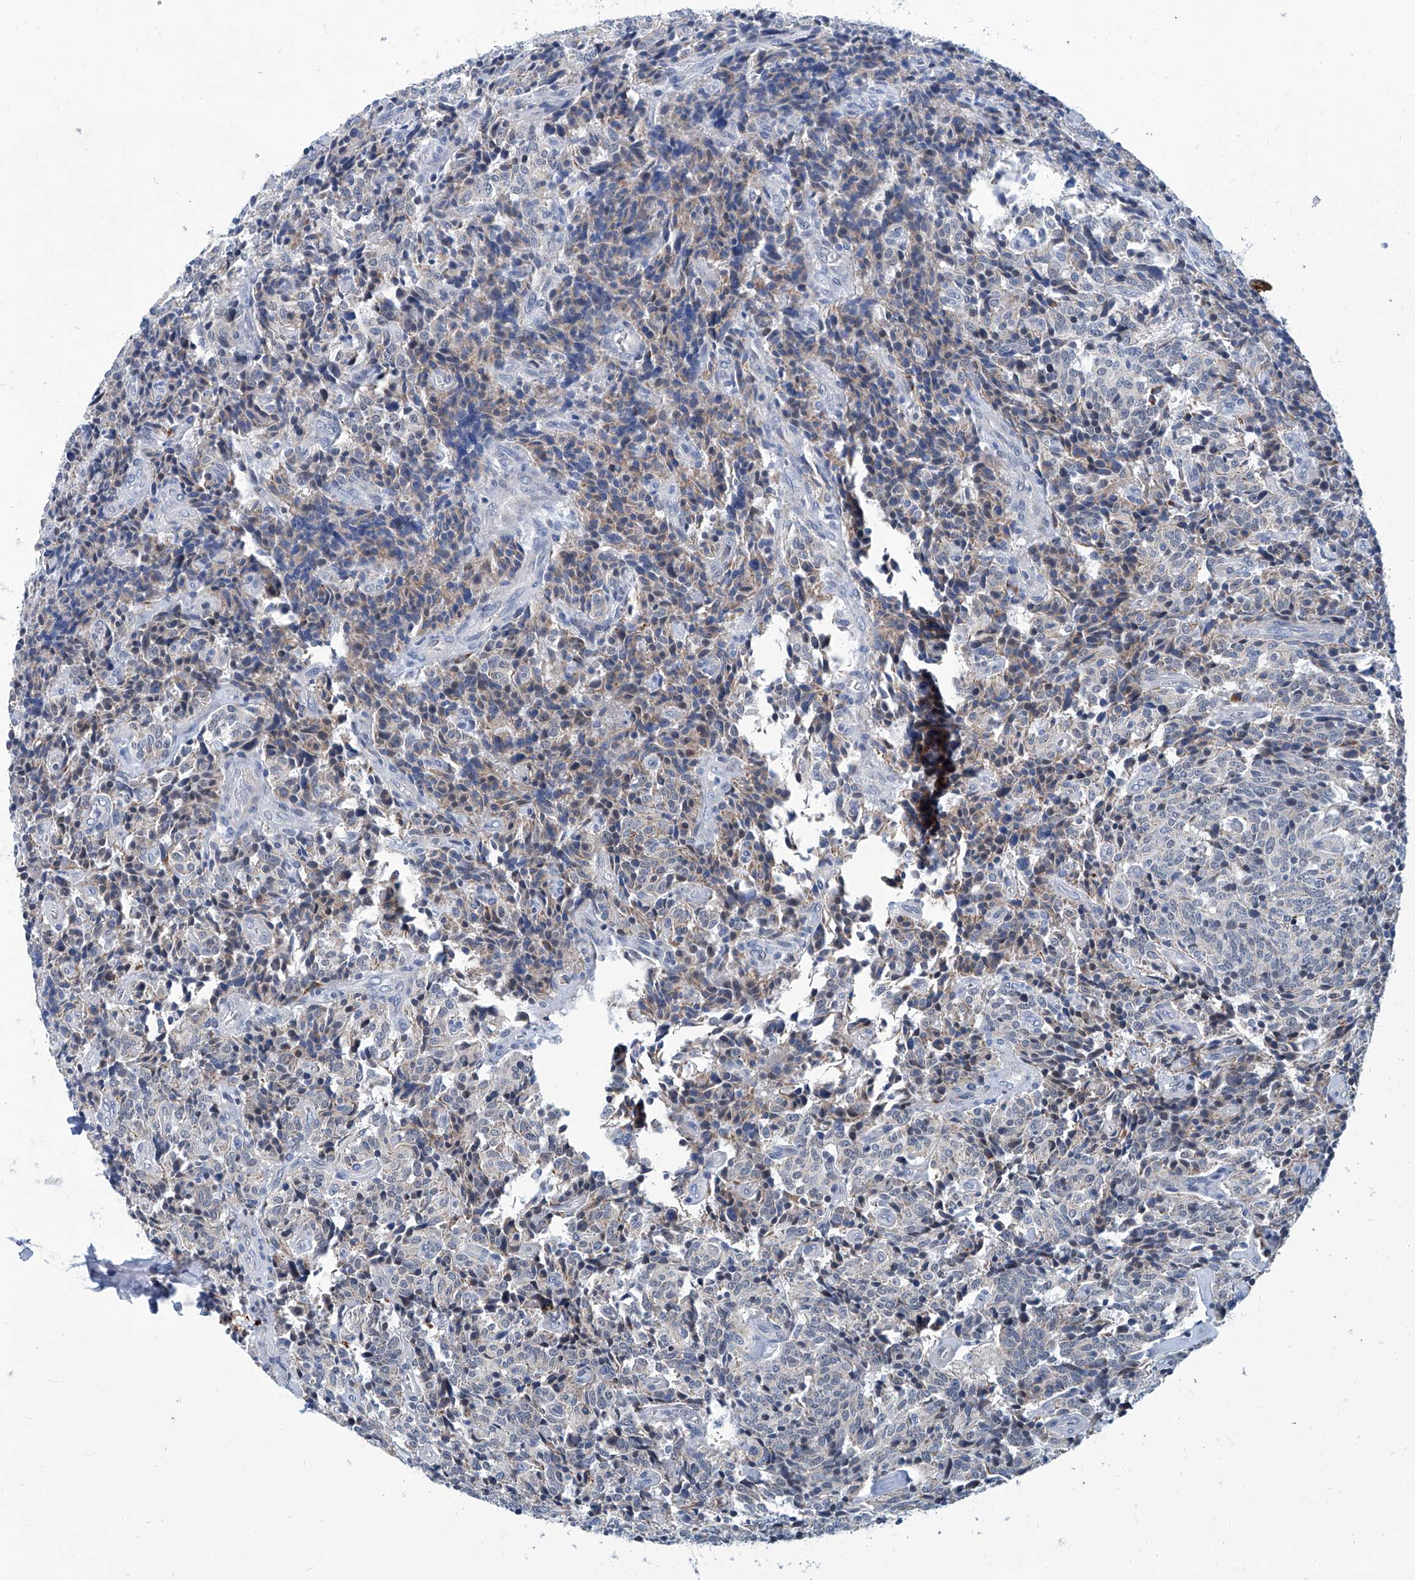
{"staining": {"intensity": "negative", "quantity": "none", "location": "none"}, "tissue": "carcinoid", "cell_type": "Tumor cells", "image_type": "cancer", "snomed": [{"axis": "morphology", "description": "Carcinoid, malignant, NOS"}, {"axis": "topography", "description": "Lung"}], "caption": "The image reveals no significant positivity in tumor cells of malignant carcinoid. (DAB (3,3'-diaminobenzidine) immunohistochemistry (IHC) visualized using brightfield microscopy, high magnification).", "gene": "USP48", "patient": {"sex": "female", "age": 46}}